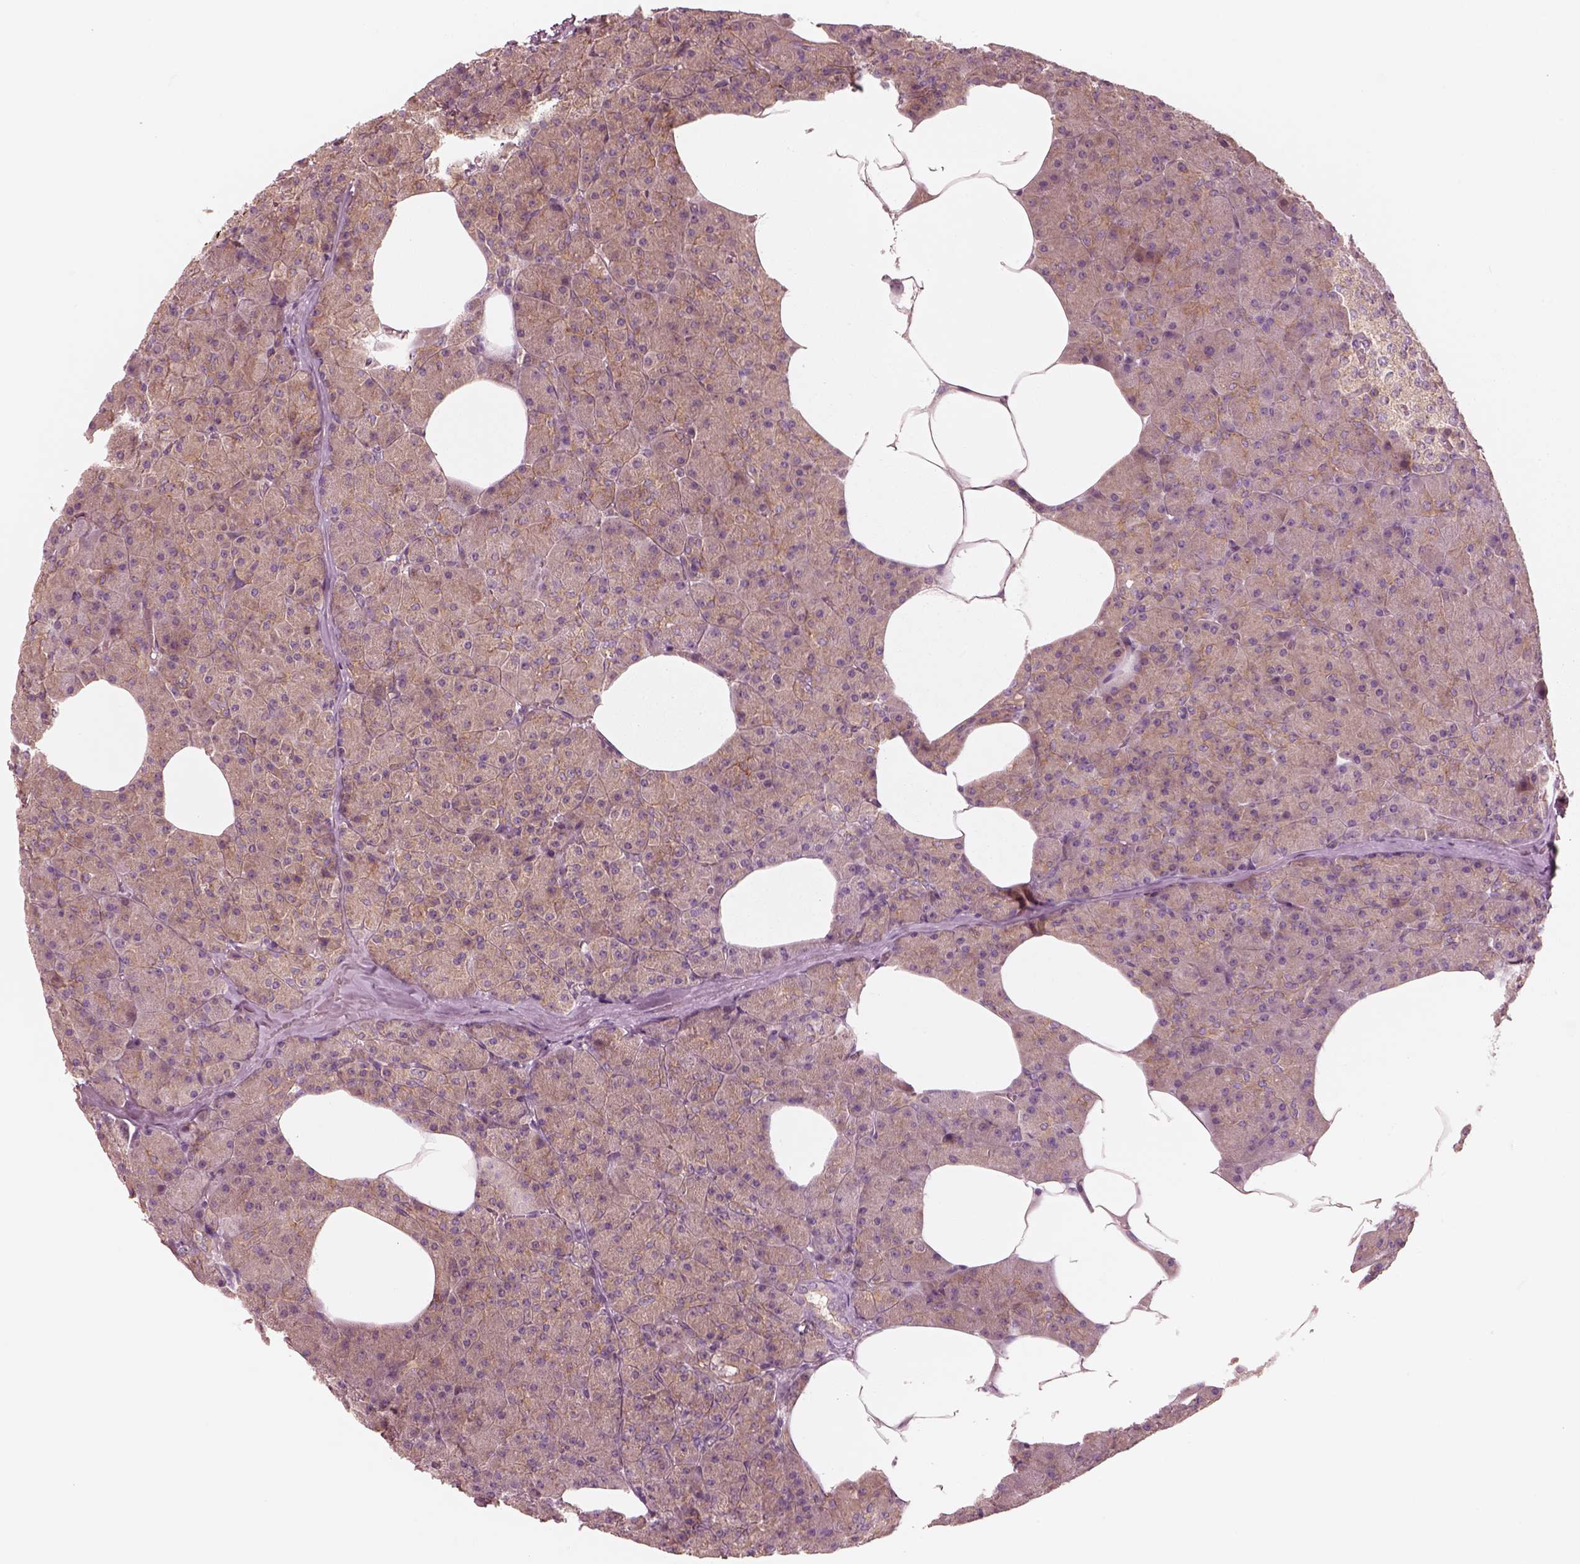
{"staining": {"intensity": "moderate", "quantity": ">75%", "location": "cytoplasmic/membranous"}, "tissue": "pancreas", "cell_type": "Exocrine glandular cells", "image_type": "normal", "snomed": [{"axis": "morphology", "description": "Normal tissue, NOS"}, {"axis": "topography", "description": "Pancreas"}], "caption": "Unremarkable pancreas displays moderate cytoplasmic/membranous expression in approximately >75% of exocrine glandular cells, visualized by immunohistochemistry.", "gene": "CNOT2", "patient": {"sex": "female", "age": 45}}